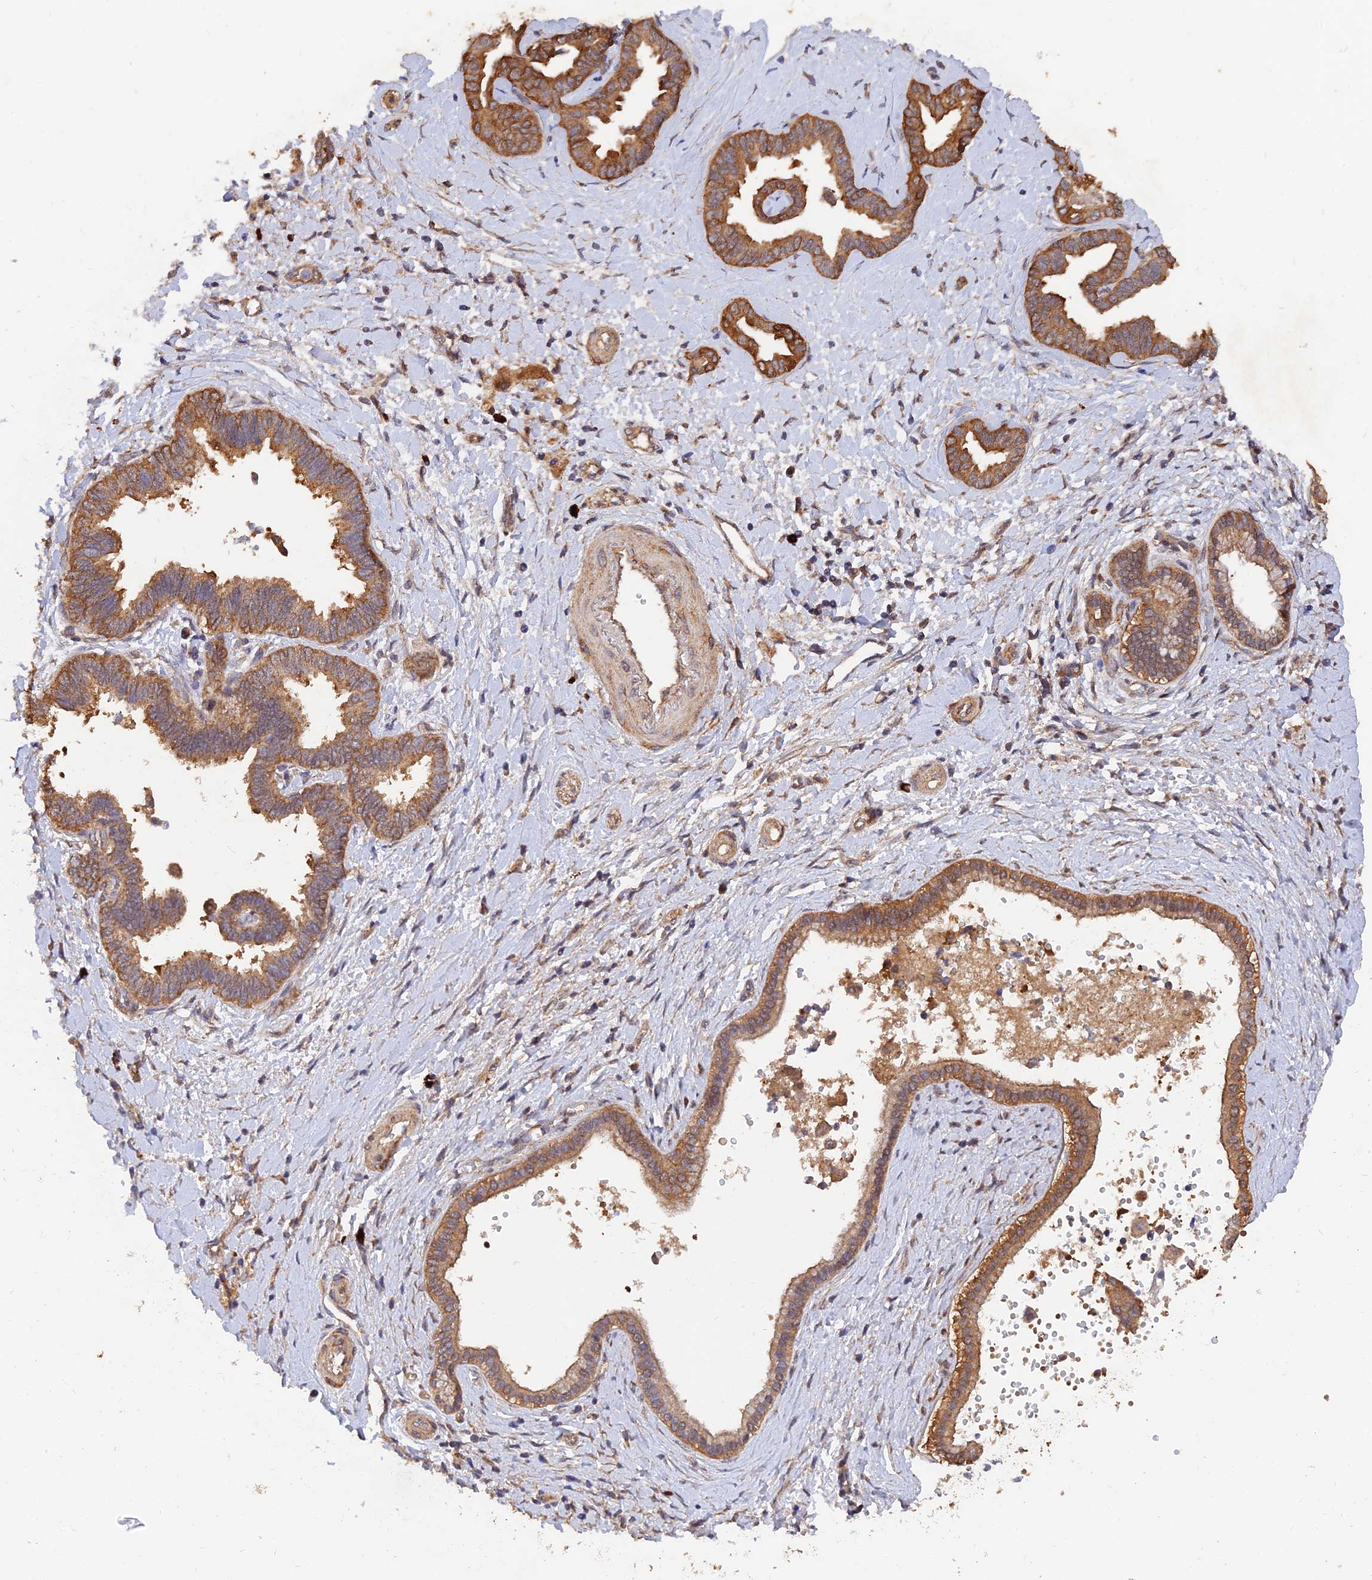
{"staining": {"intensity": "strong", "quantity": ">75%", "location": "cytoplasmic/membranous"}, "tissue": "liver cancer", "cell_type": "Tumor cells", "image_type": "cancer", "snomed": [{"axis": "morphology", "description": "Cholangiocarcinoma"}, {"axis": "topography", "description": "Liver"}], "caption": "High-magnification brightfield microscopy of liver cholangiocarcinoma stained with DAB (3,3'-diaminobenzidine) (brown) and counterstained with hematoxylin (blue). tumor cells exhibit strong cytoplasmic/membranous staining is appreciated in approximately>75% of cells.", "gene": "SLC38A11", "patient": {"sex": "female", "age": 77}}